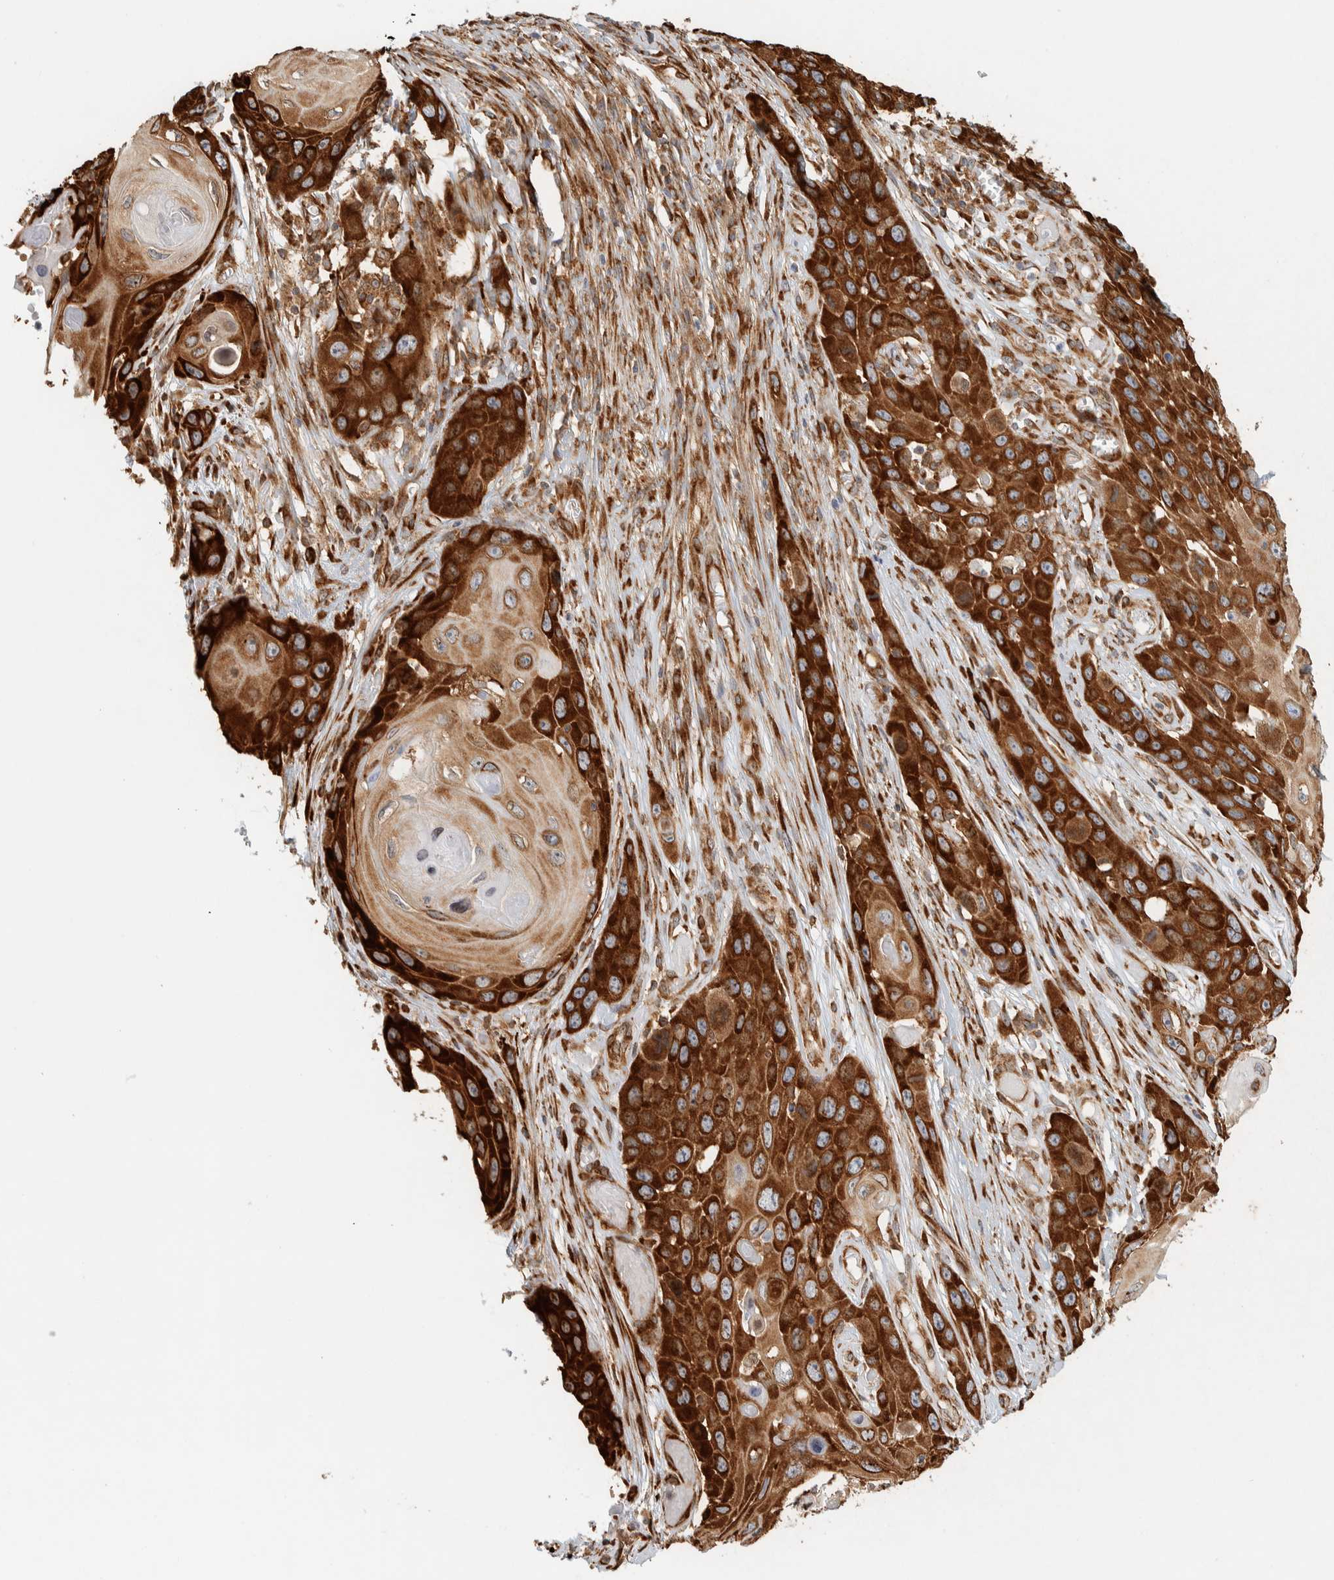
{"staining": {"intensity": "strong", "quantity": ">75%", "location": "cytoplasmic/membranous"}, "tissue": "skin cancer", "cell_type": "Tumor cells", "image_type": "cancer", "snomed": [{"axis": "morphology", "description": "Squamous cell carcinoma, NOS"}, {"axis": "topography", "description": "Skin"}], "caption": "Protein analysis of squamous cell carcinoma (skin) tissue displays strong cytoplasmic/membranous positivity in approximately >75% of tumor cells.", "gene": "LLGL2", "patient": {"sex": "male", "age": 55}}